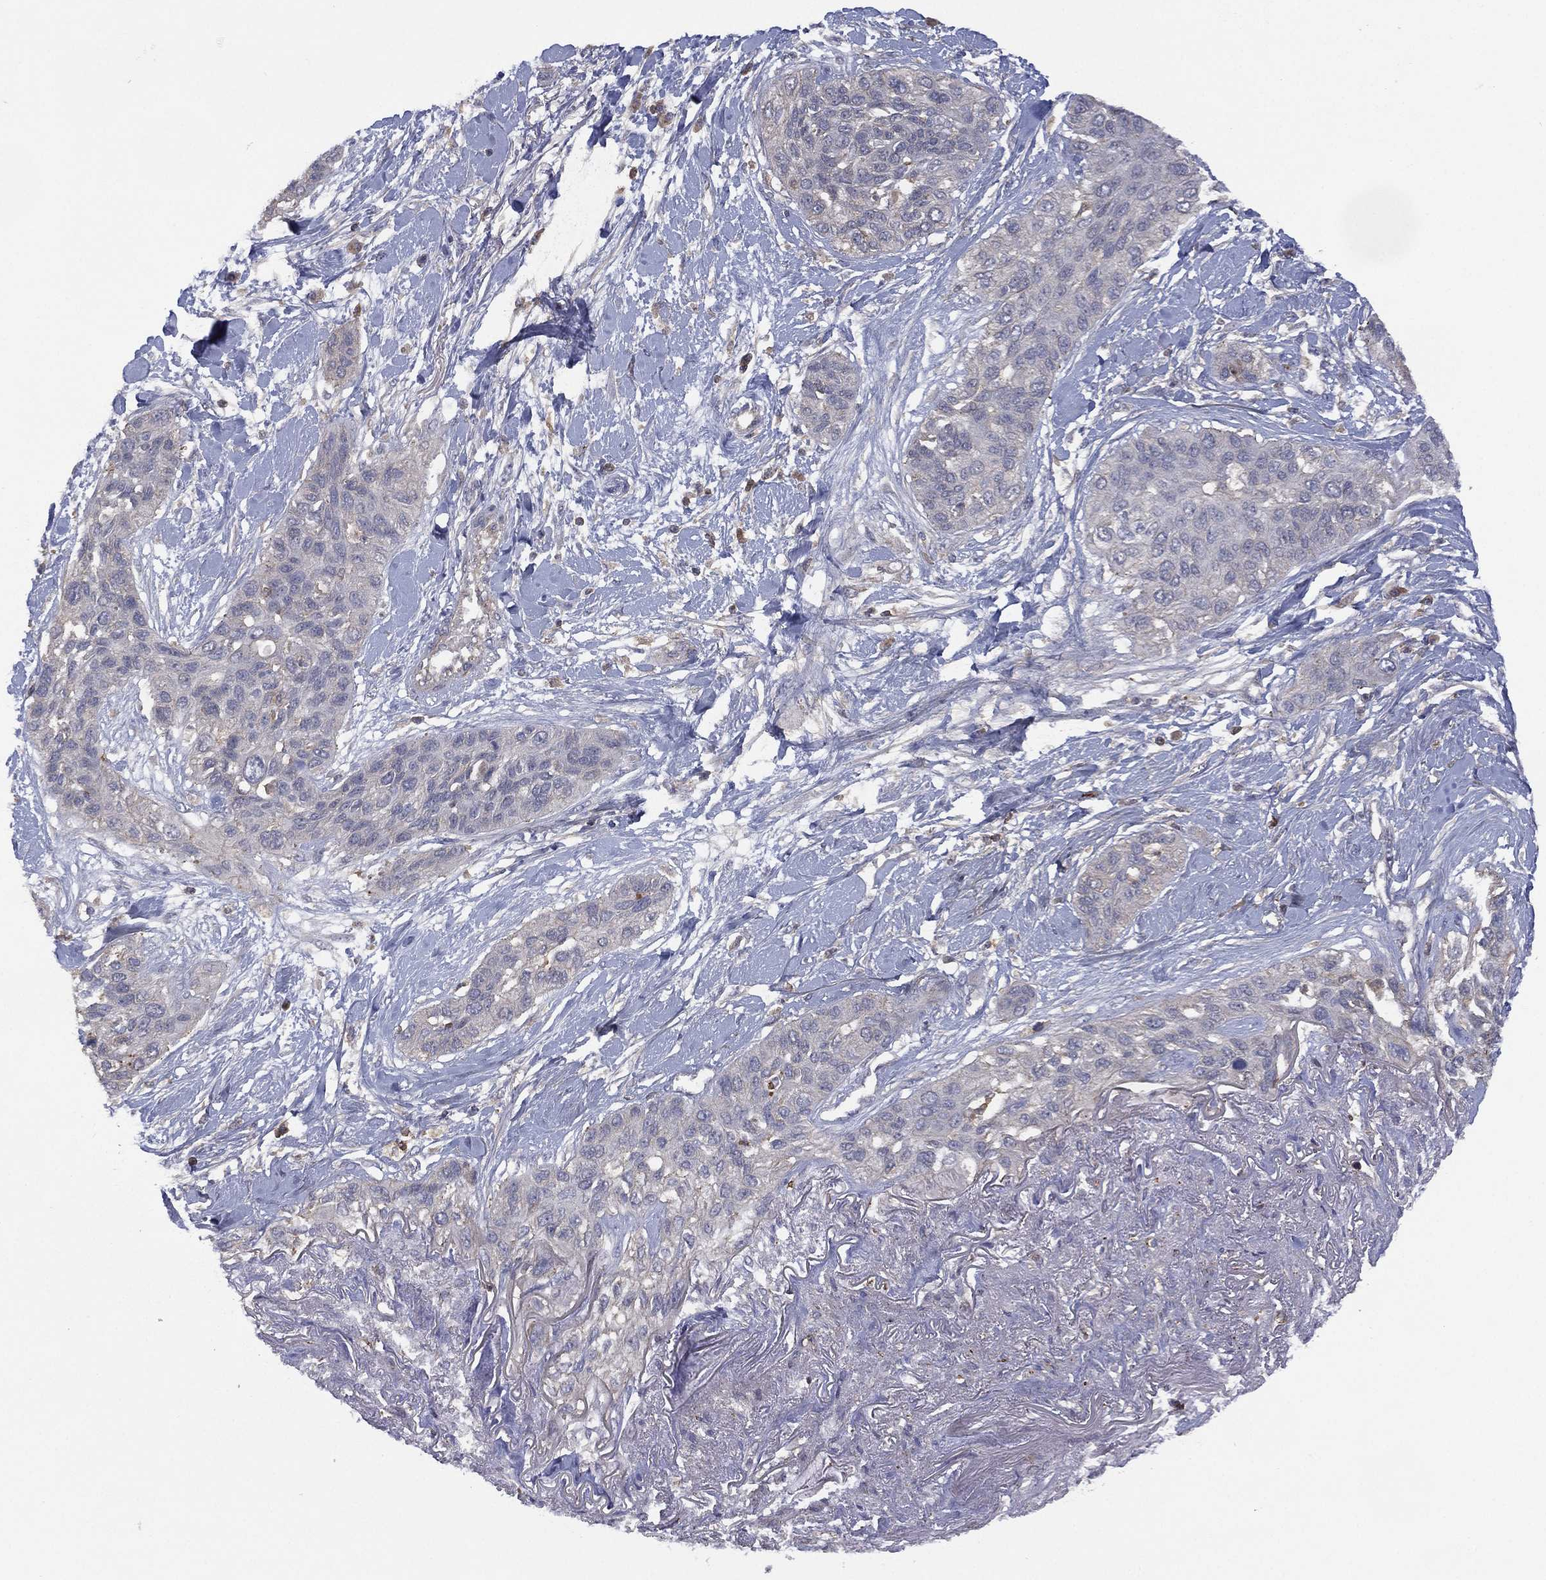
{"staining": {"intensity": "negative", "quantity": "none", "location": "none"}, "tissue": "lung cancer", "cell_type": "Tumor cells", "image_type": "cancer", "snomed": [{"axis": "morphology", "description": "Squamous cell carcinoma, NOS"}, {"axis": "topography", "description": "Lung"}], "caption": "An immunohistochemistry image of lung cancer (squamous cell carcinoma) is shown. There is no staining in tumor cells of lung cancer (squamous cell carcinoma). The staining was performed using DAB to visualize the protein expression in brown, while the nuclei were stained in blue with hematoxylin (Magnification: 20x).", "gene": "DOCK8", "patient": {"sex": "female", "age": 70}}